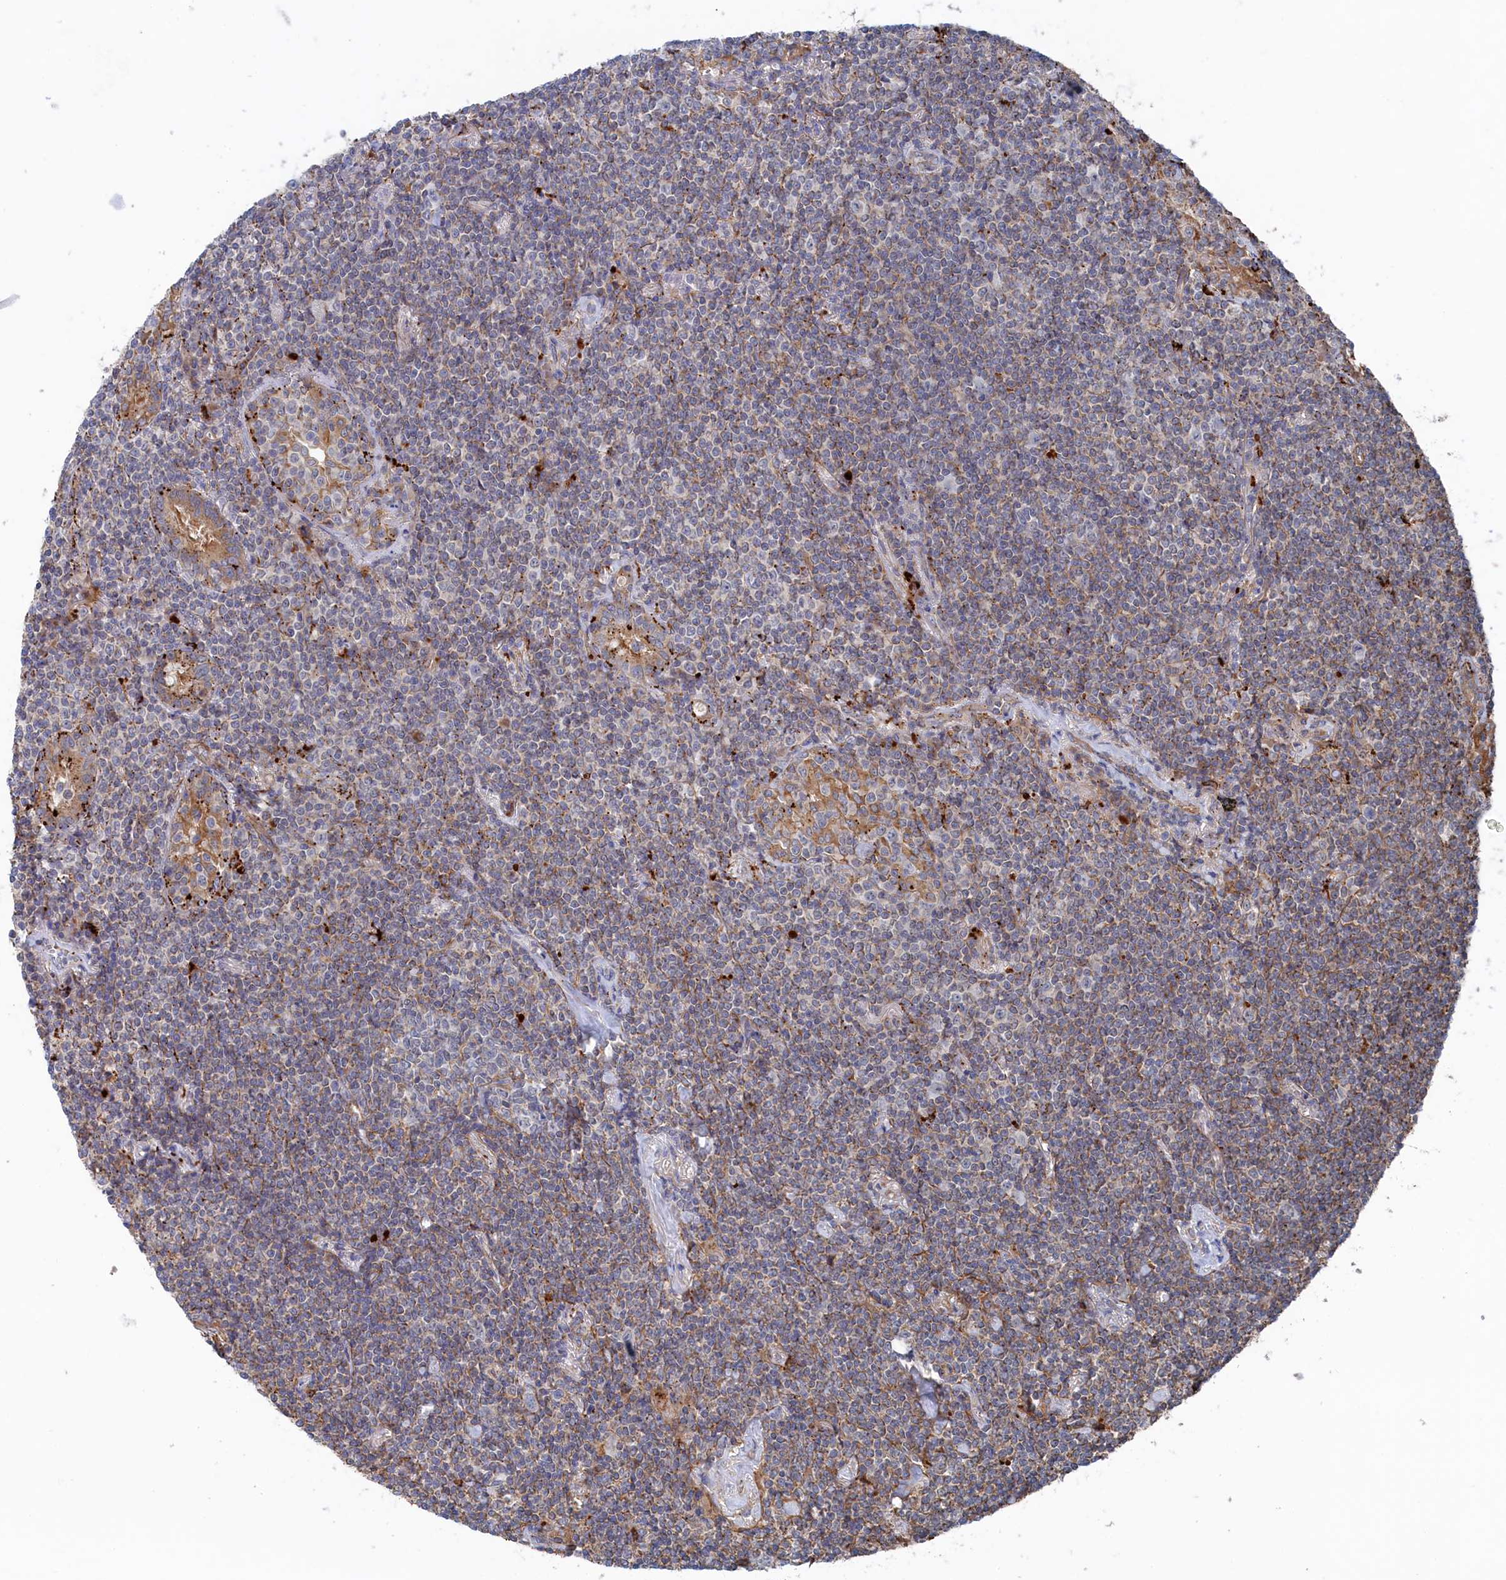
{"staining": {"intensity": "weak", "quantity": "25%-75%", "location": "cytoplasmic/membranous"}, "tissue": "lymphoma", "cell_type": "Tumor cells", "image_type": "cancer", "snomed": [{"axis": "morphology", "description": "Malignant lymphoma, non-Hodgkin's type, Low grade"}, {"axis": "topography", "description": "Lung"}], "caption": "Protein expression analysis of human malignant lymphoma, non-Hodgkin's type (low-grade) reveals weak cytoplasmic/membranous expression in about 25%-75% of tumor cells.", "gene": "FILIP1L", "patient": {"sex": "female", "age": 71}}